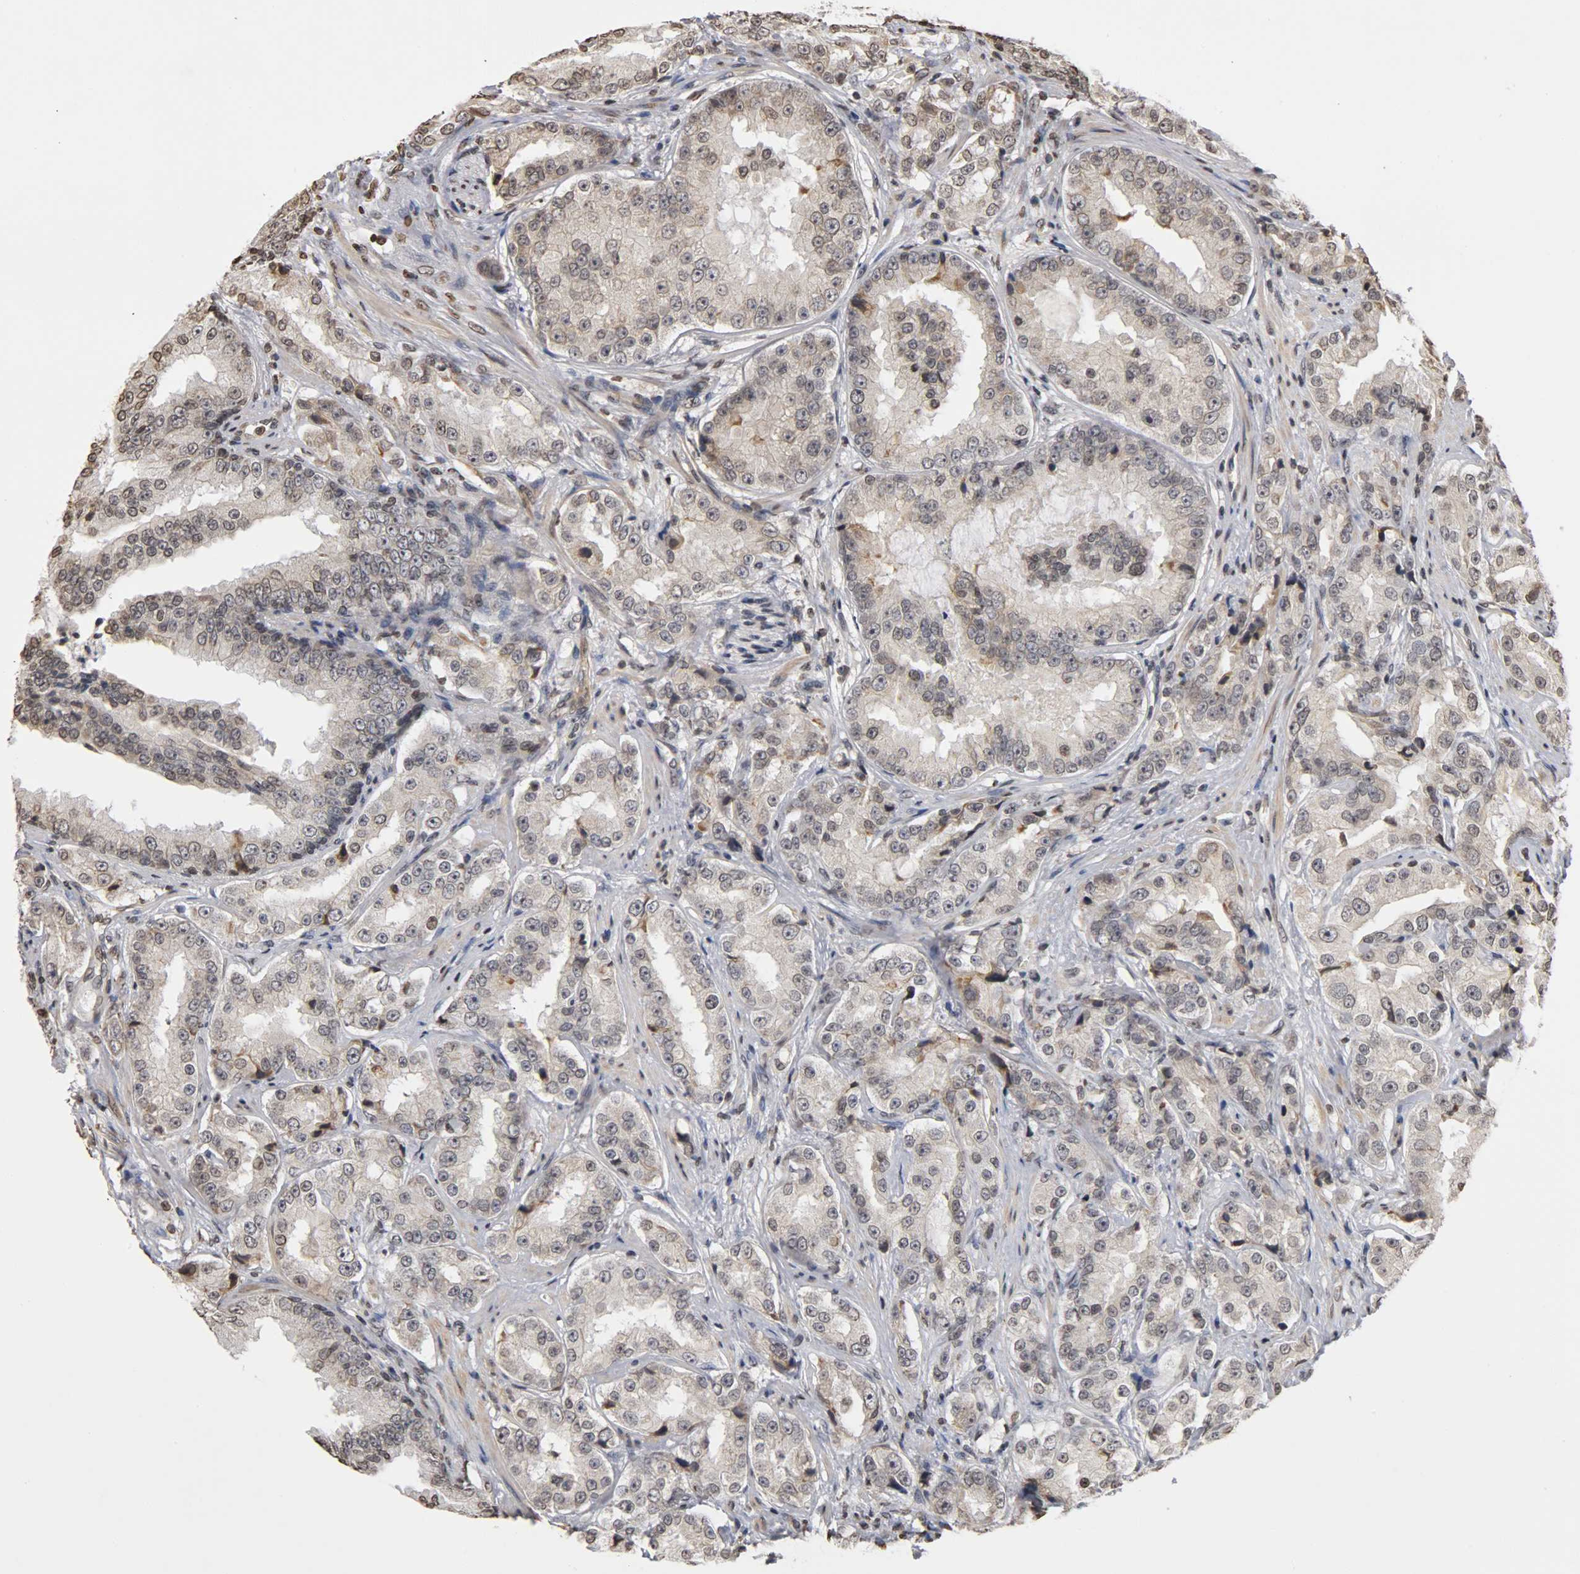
{"staining": {"intensity": "weak", "quantity": "<25%", "location": "nuclear"}, "tissue": "prostate cancer", "cell_type": "Tumor cells", "image_type": "cancer", "snomed": [{"axis": "morphology", "description": "Adenocarcinoma, High grade"}, {"axis": "topography", "description": "Prostate"}], "caption": "High-grade adenocarcinoma (prostate) was stained to show a protein in brown. There is no significant staining in tumor cells.", "gene": "ERCC2", "patient": {"sex": "male", "age": 73}}